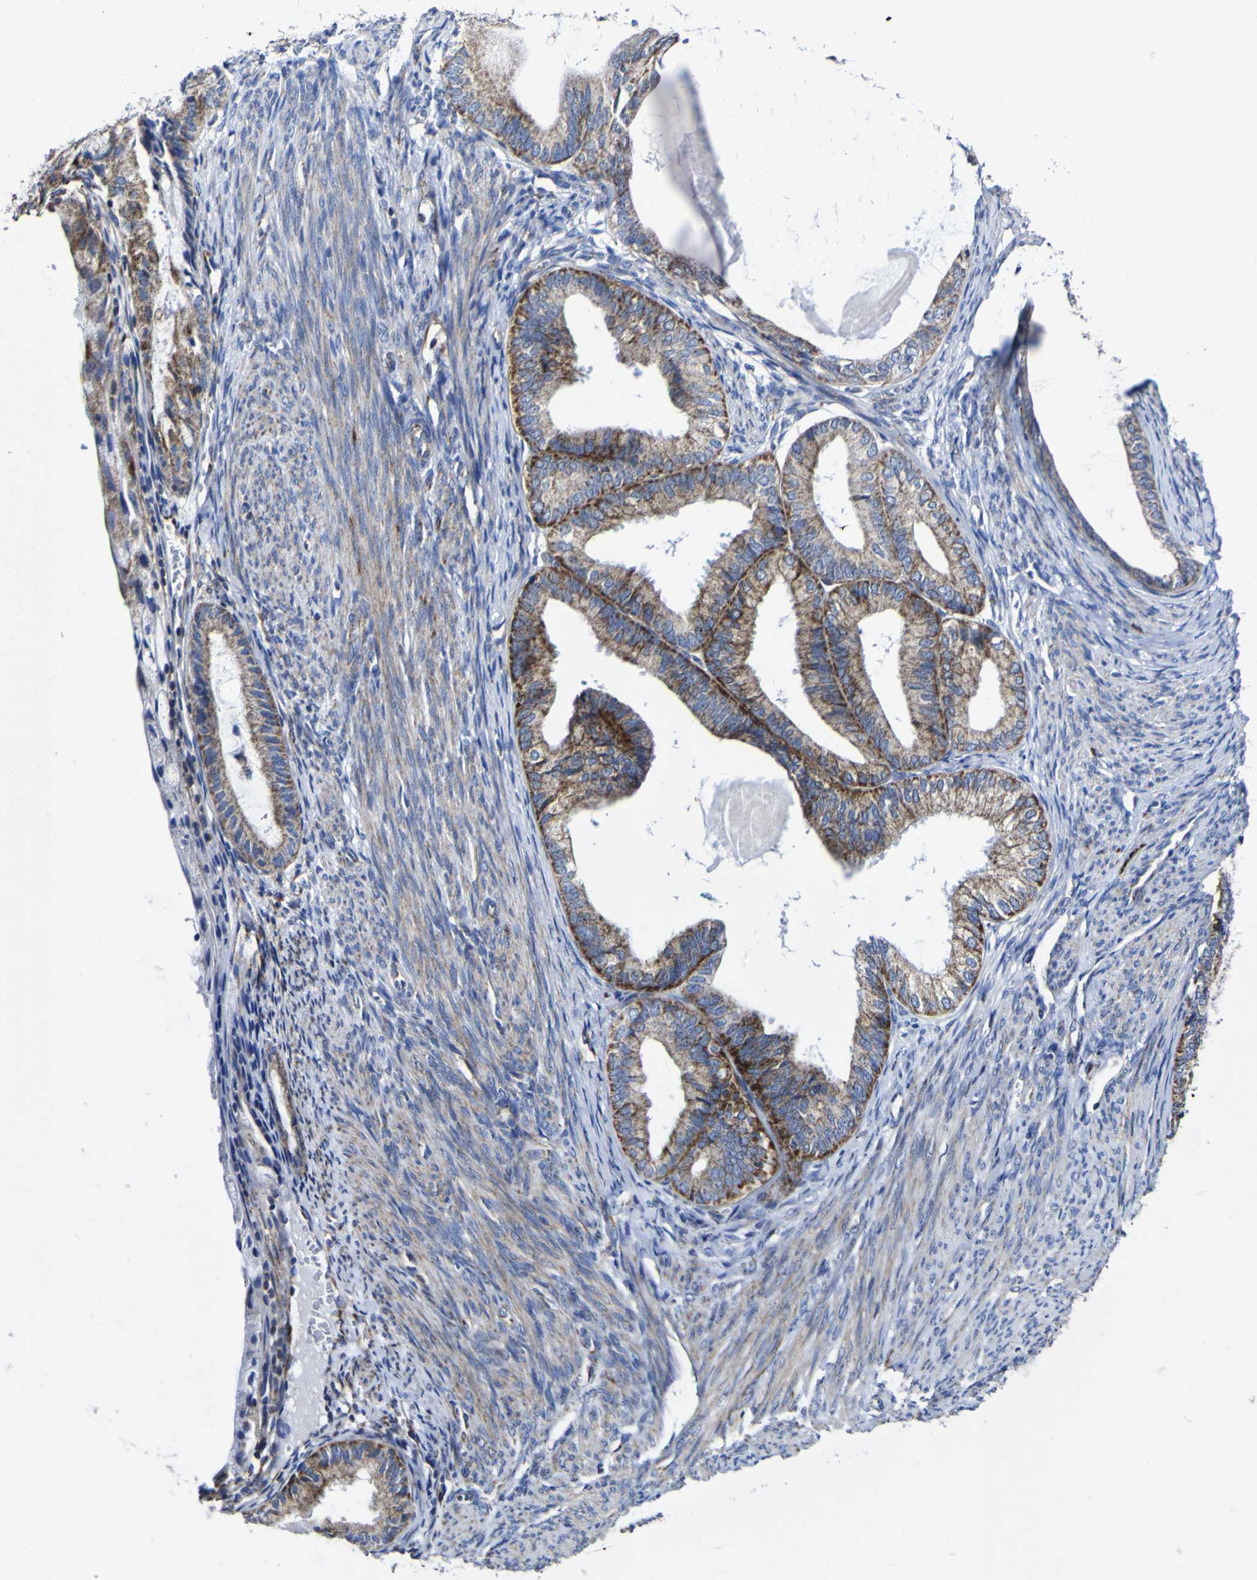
{"staining": {"intensity": "moderate", "quantity": ">75%", "location": "cytoplasmic/membranous"}, "tissue": "endometrial cancer", "cell_type": "Tumor cells", "image_type": "cancer", "snomed": [{"axis": "morphology", "description": "Adenocarcinoma, NOS"}, {"axis": "topography", "description": "Endometrium"}], "caption": "A high-resolution histopathology image shows immunohistochemistry (IHC) staining of endometrial cancer, which reveals moderate cytoplasmic/membranous expression in about >75% of tumor cells.", "gene": "CCDC90B", "patient": {"sex": "female", "age": 86}}